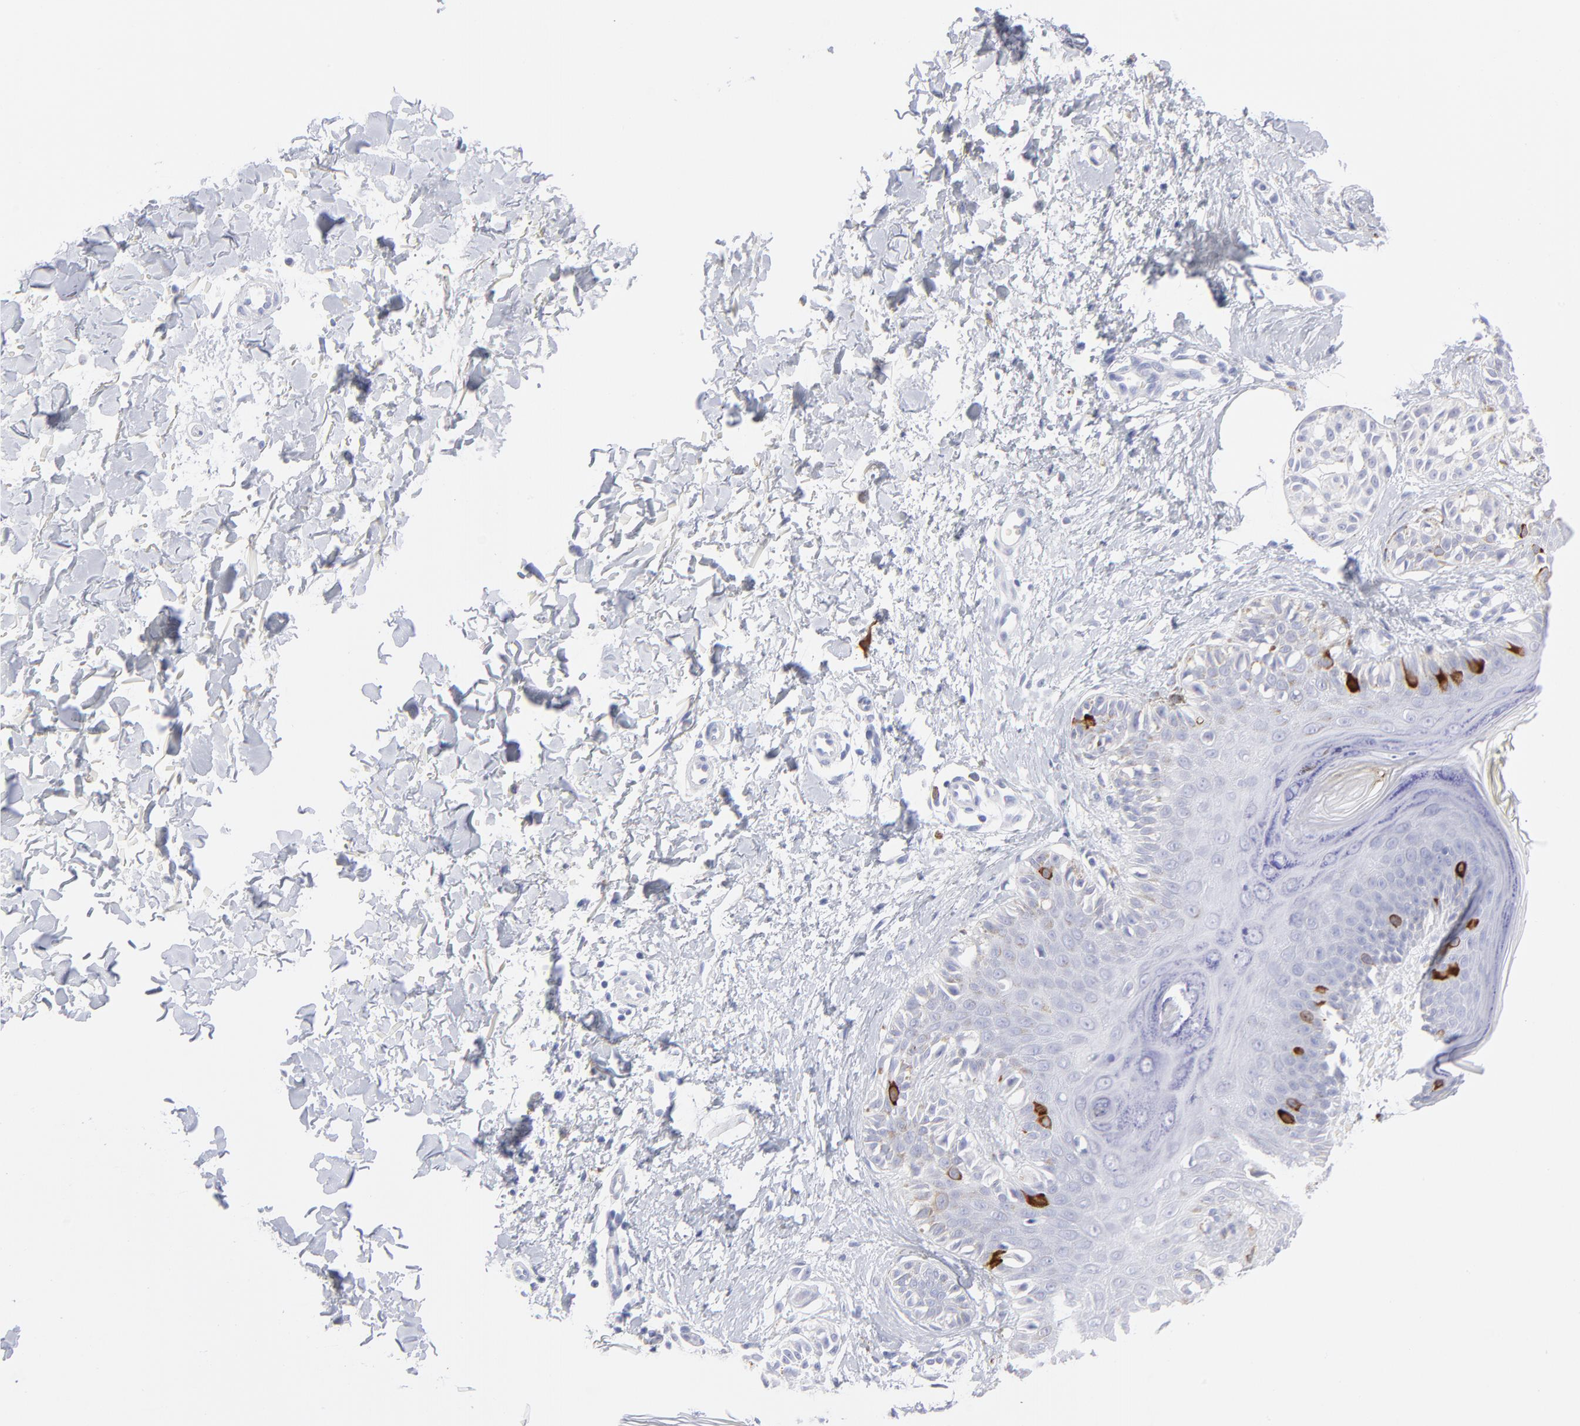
{"staining": {"intensity": "strong", "quantity": "<25%", "location": "cytoplasmic/membranous"}, "tissue": "melanoma", "cell_type": "Tumor cells", "image_type": "cancer", "snomed": [{"axis": "morphology", "description": "Normal tissue, NOS"}, {"axis": "morphology", "description": "Malignant melanoma, NOS"}, {"axis": "topography", "description": "Skin"}], "caption": "An image showing strong cytoplasmic/membranous staining in about <25% of tumor cells in malignant melanoma, as visualized by brown immunohistochemical staining.", "gene": "CCNB1", "patient": {"sex": "male", "age": 83}}